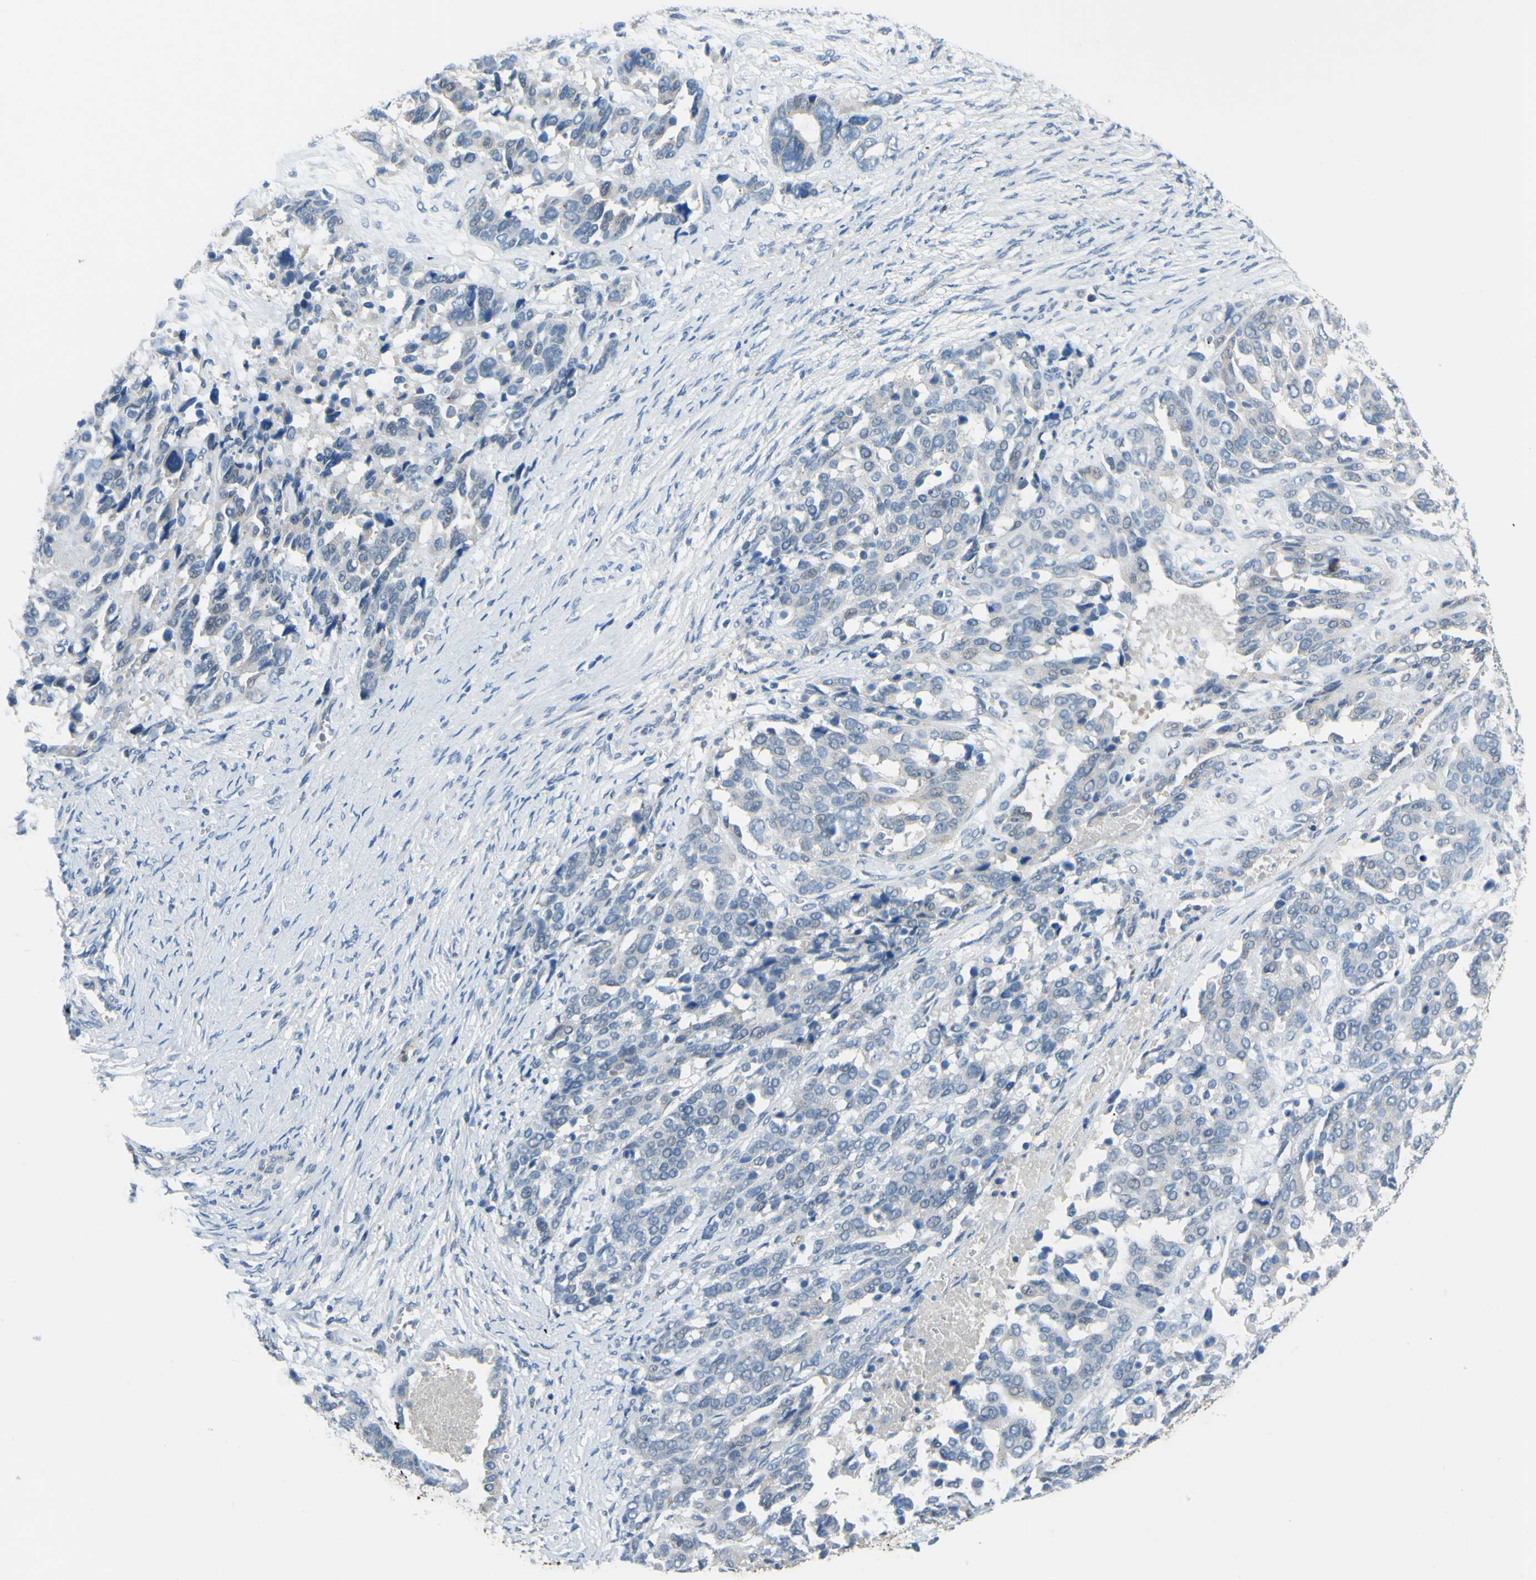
{"staining": {"intensity": "negative", "quantity": "none", "location": "none"}, "tissue": "ovarian cancer", "cell_type": "Tumor cells", "image_type": "cancer", "snomed": [{"axis": "morphology", "description": "Cystadenocarcinoma, serous, NOS"}, {"axis": "topography", "description": "Ovary"}], "caption": "The histopathology image reveals no significant staining in tumor cells of ovarian cancer (serous cystadenocarcinoma). The staining was performed using DAB (3,3'-diaminobenzidine) to visualize the protein expression in brown, while the nuclei were stained in blue with hematoxylin (Magnification: 20x).", "gene": "ARHGAP1", "patient": {"sex": "female", "age": 44}}